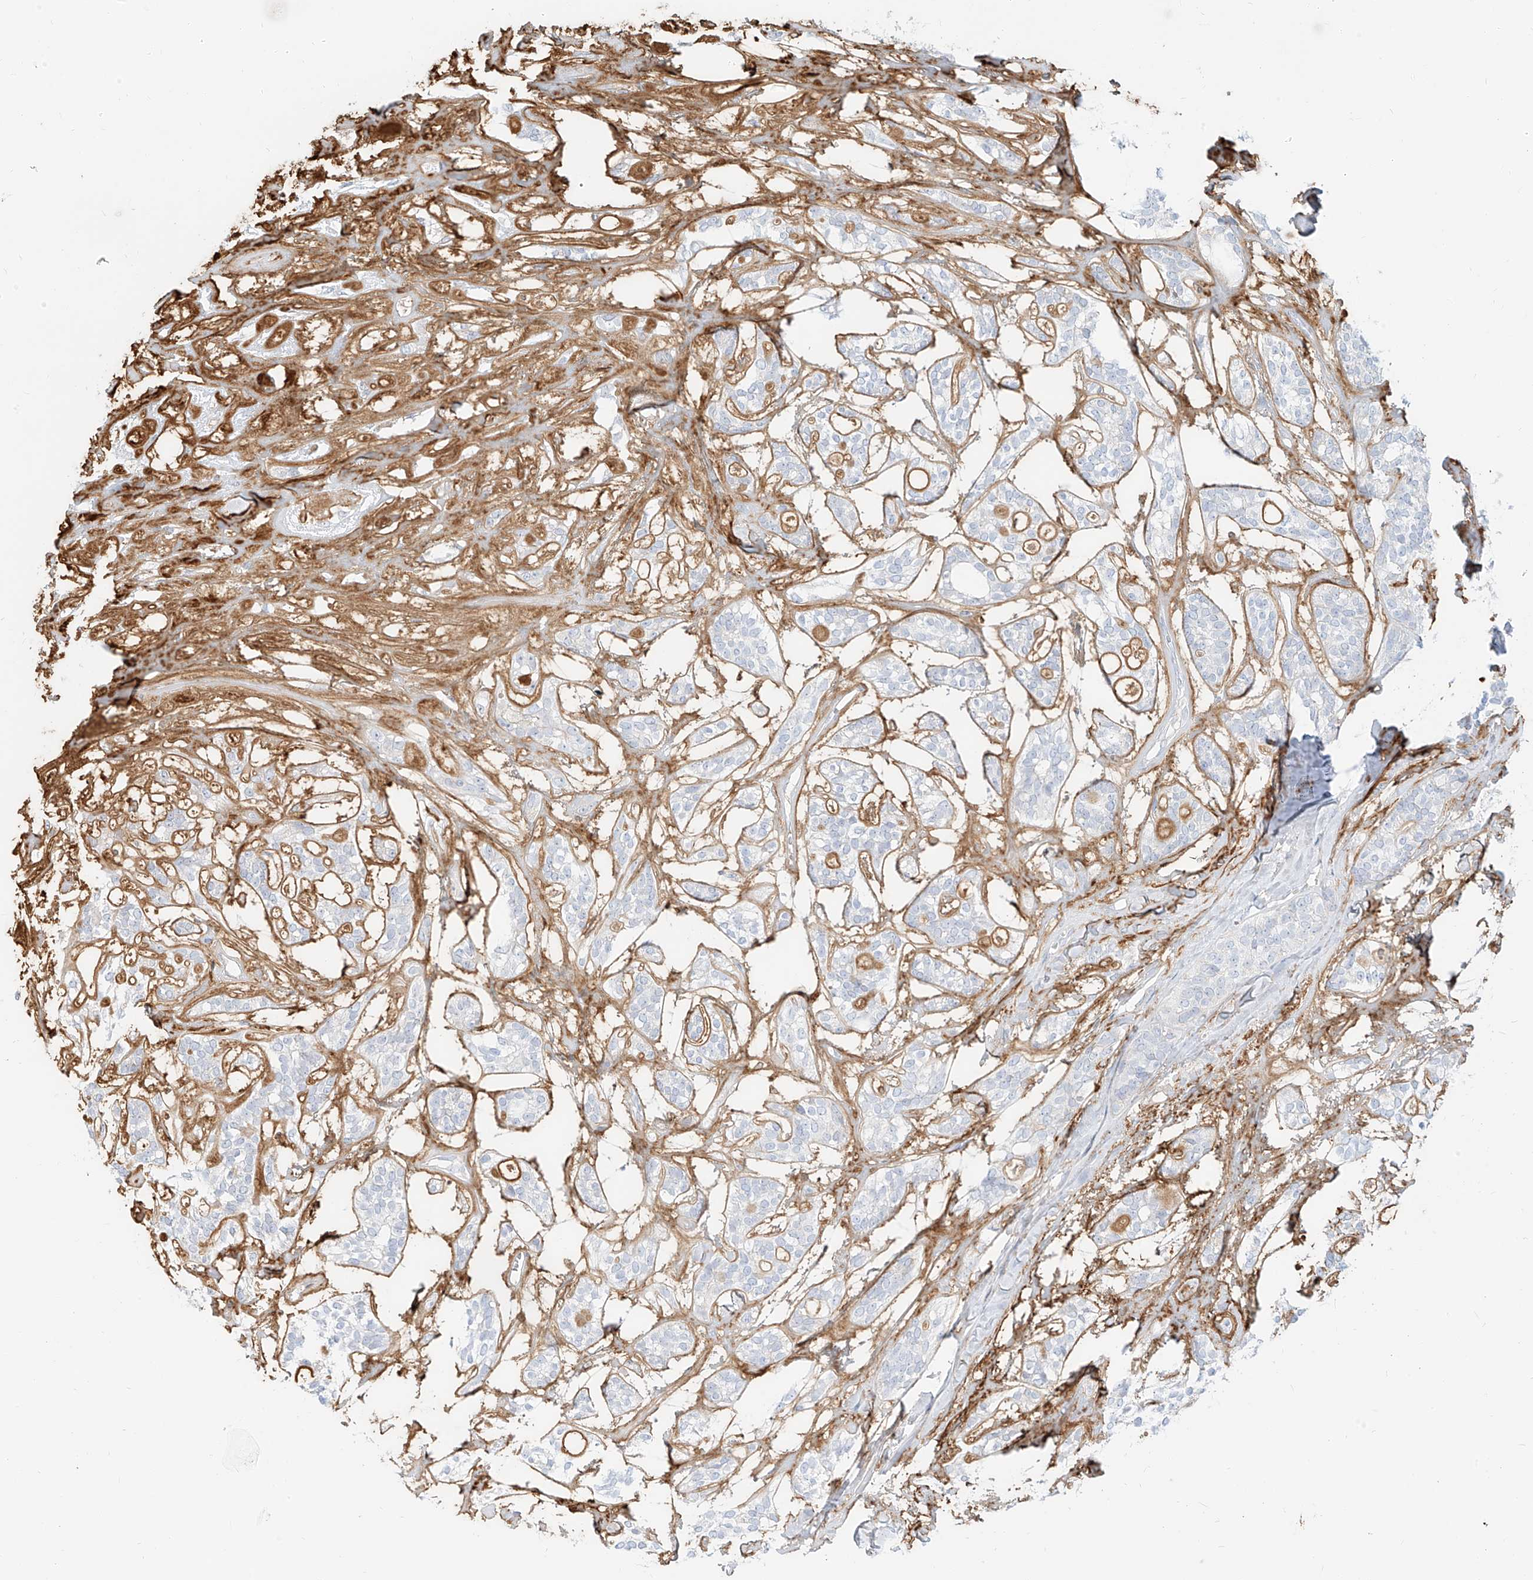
{"staining": {"intensity": "negative", "quantity": "none", "location": "none"}, "tissue": "head and neck cancer", "cell_type": "Tumor cells", "image_type": "cancer", "snomed": [{"axis": "morphology", "description": "Adenocarcinoma, NOS"}, {"axis": "topography", "description": "Head-Neck"}], "caption": "Protein analysis of head and neck adenocarcinoma demonstrates no significant staining in tumor cells.", "gene": "OCSTAMP", "patient": {"sex": "male", "age": 66}}